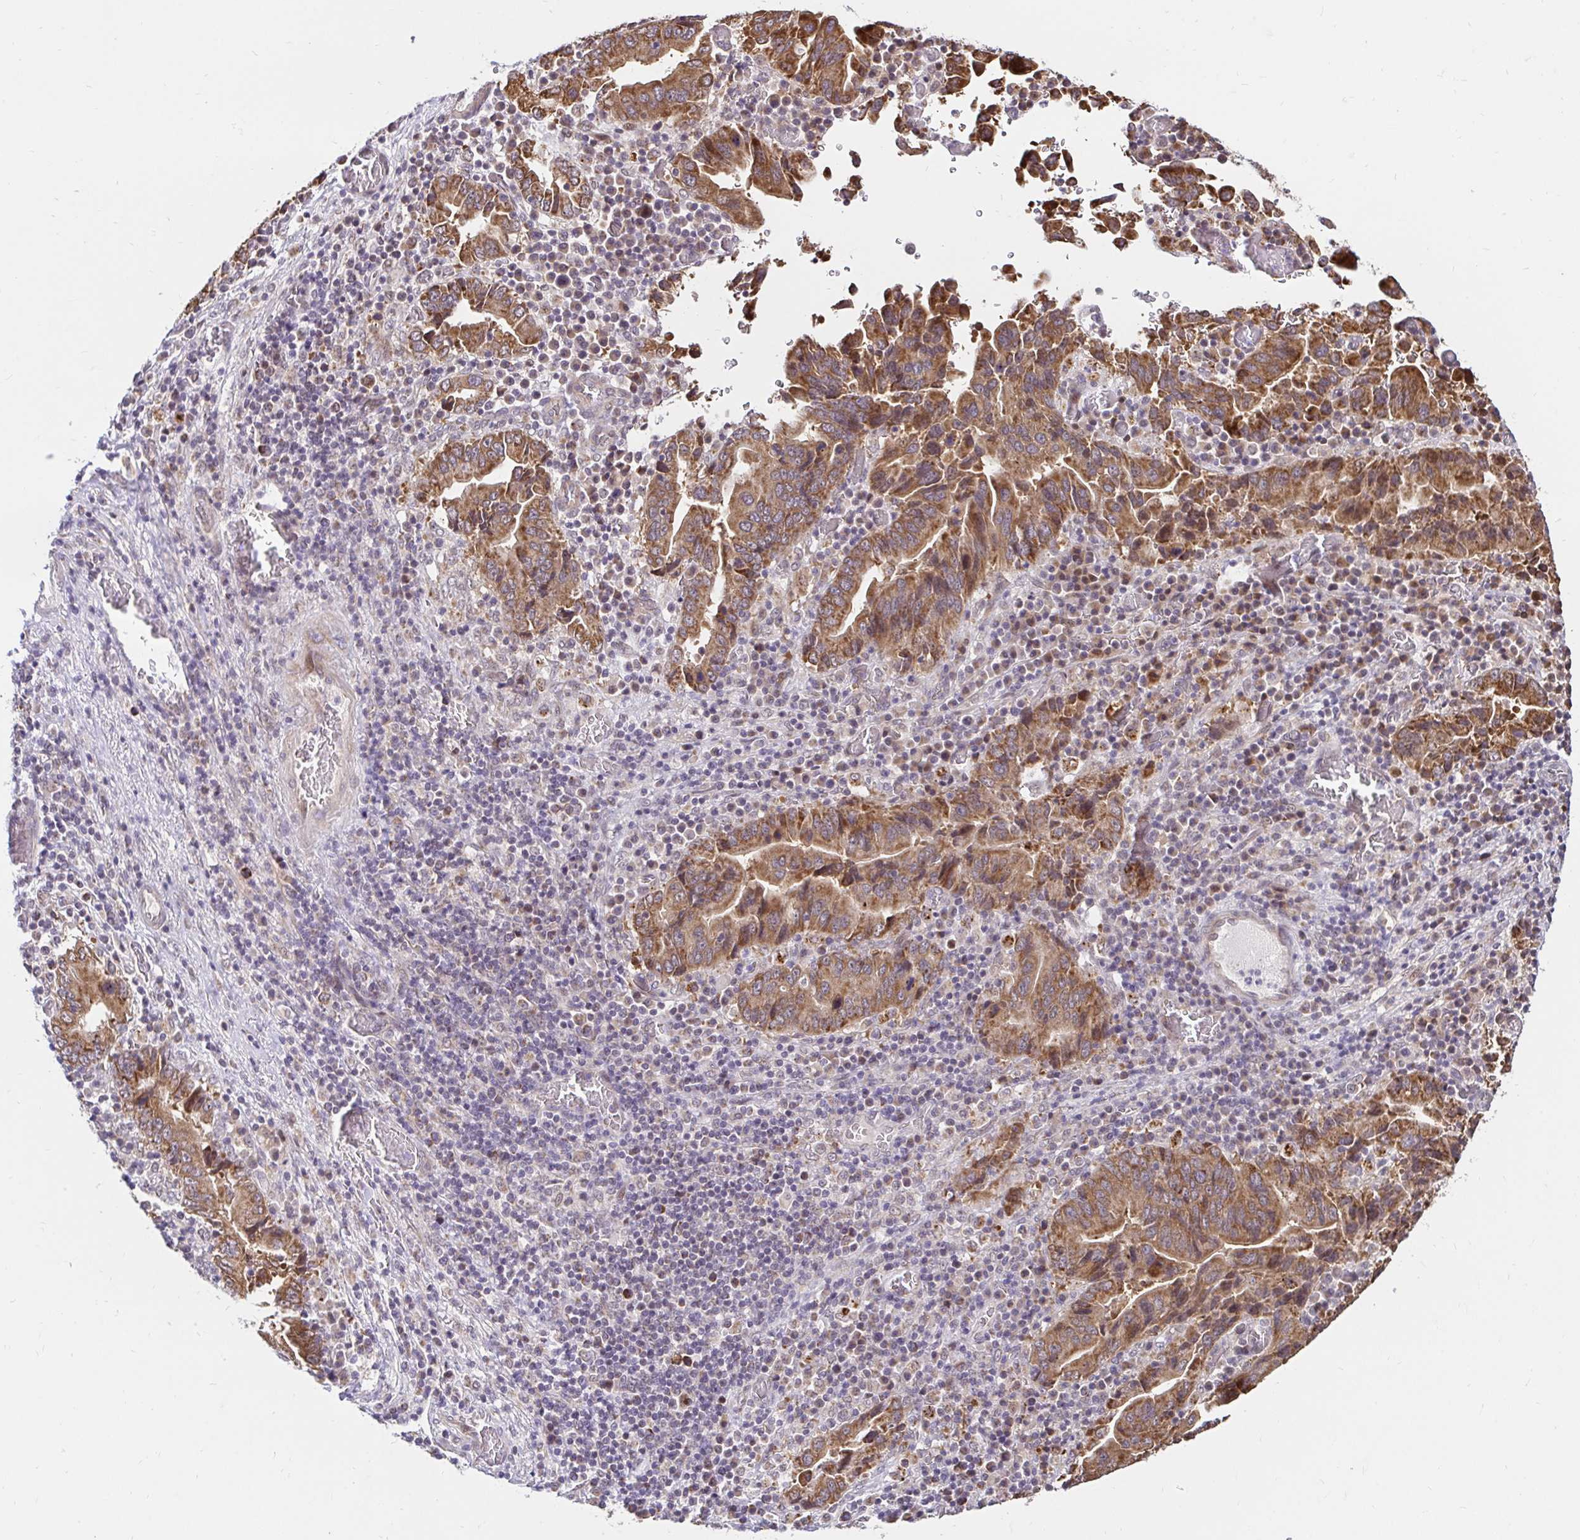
{"staining": {"intensity": "moderate", "quantity": ">75%", "location": "cytoplasmic/membranous"}, "tissue": "stomach cancer", "cell_type": "Tumor cells", "image_type": "cancer", "snomed": [{"axis": "morphology", "description": "Adenocarcinoma, NOS"}, {"axis": "topography", "description": "Stomach, upper"}], "caption": "Immunohistochemistry (IHC) histopathology image of adenocarcinoma (stomach) stained for a protein (brown), which exhibits medium levels of moderate cytoplasmic/membranous expression in approximately >75% of tumor cells.", "gene": "TIMM50", "patient": {"sex": "male", "age": 74}}